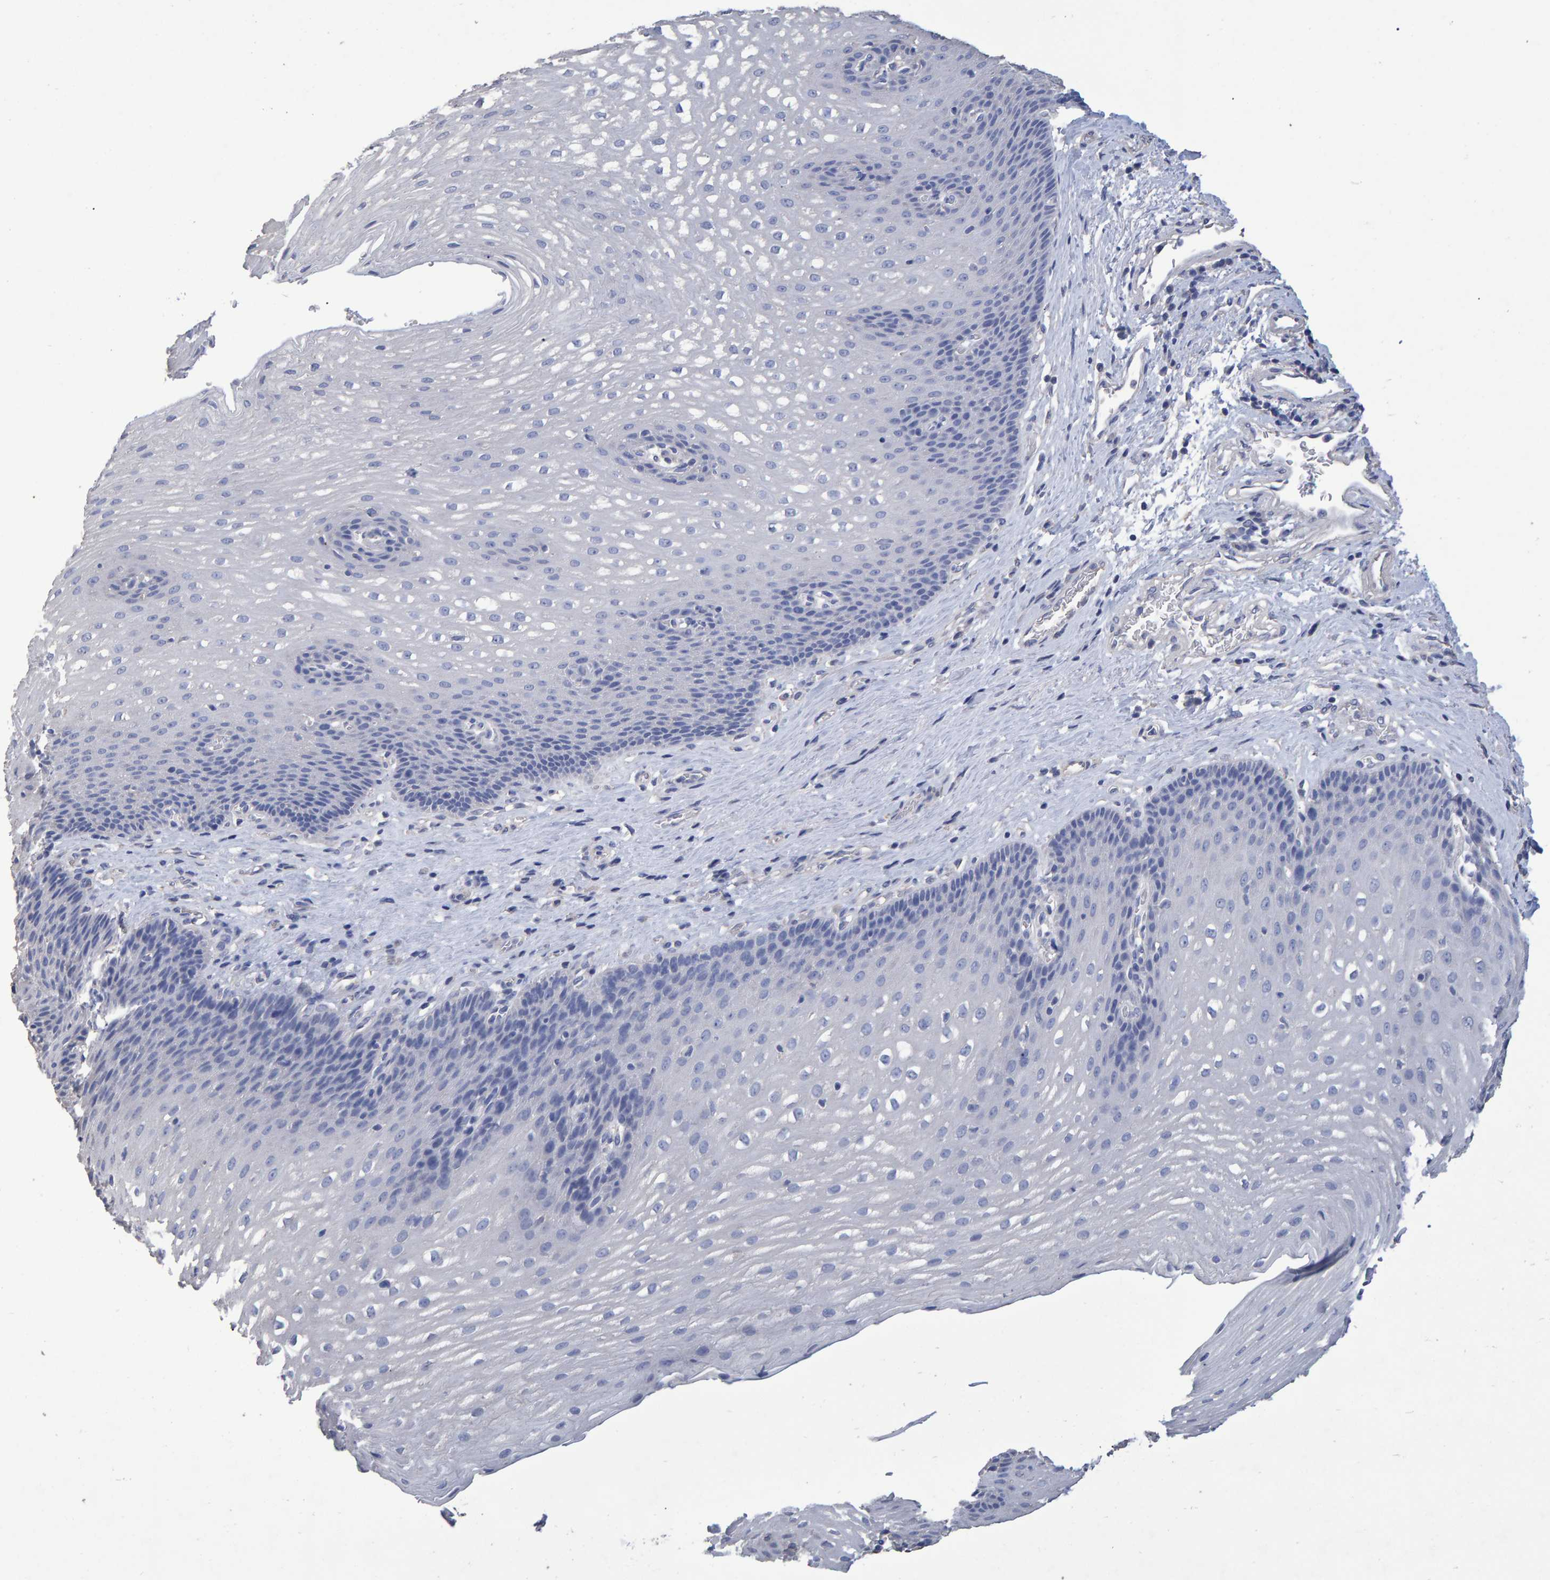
{"staining": {"intensity": "negative", "quantity": "none", "location": "none"}, "tissue": "esophagus", "cell_type": "Squamous epithelial cells", "image_type": "normal", "snomed": [{"axis": "morphology", "description": "Normal tissue, NOS"}, {"axis": "topography", "description": "Esophagus"}], "caption": "Protein analysis of benign esophagus demonstrates no significant positivity in squamous epithelial cells. The staining is performed using DAB (3,3'-diaminobenzidine) brown chromogen with nuclei counter-stained in using hematoxylin.", "gene": "HEMGN", "patient": {"sex": "male", "age": 48}}